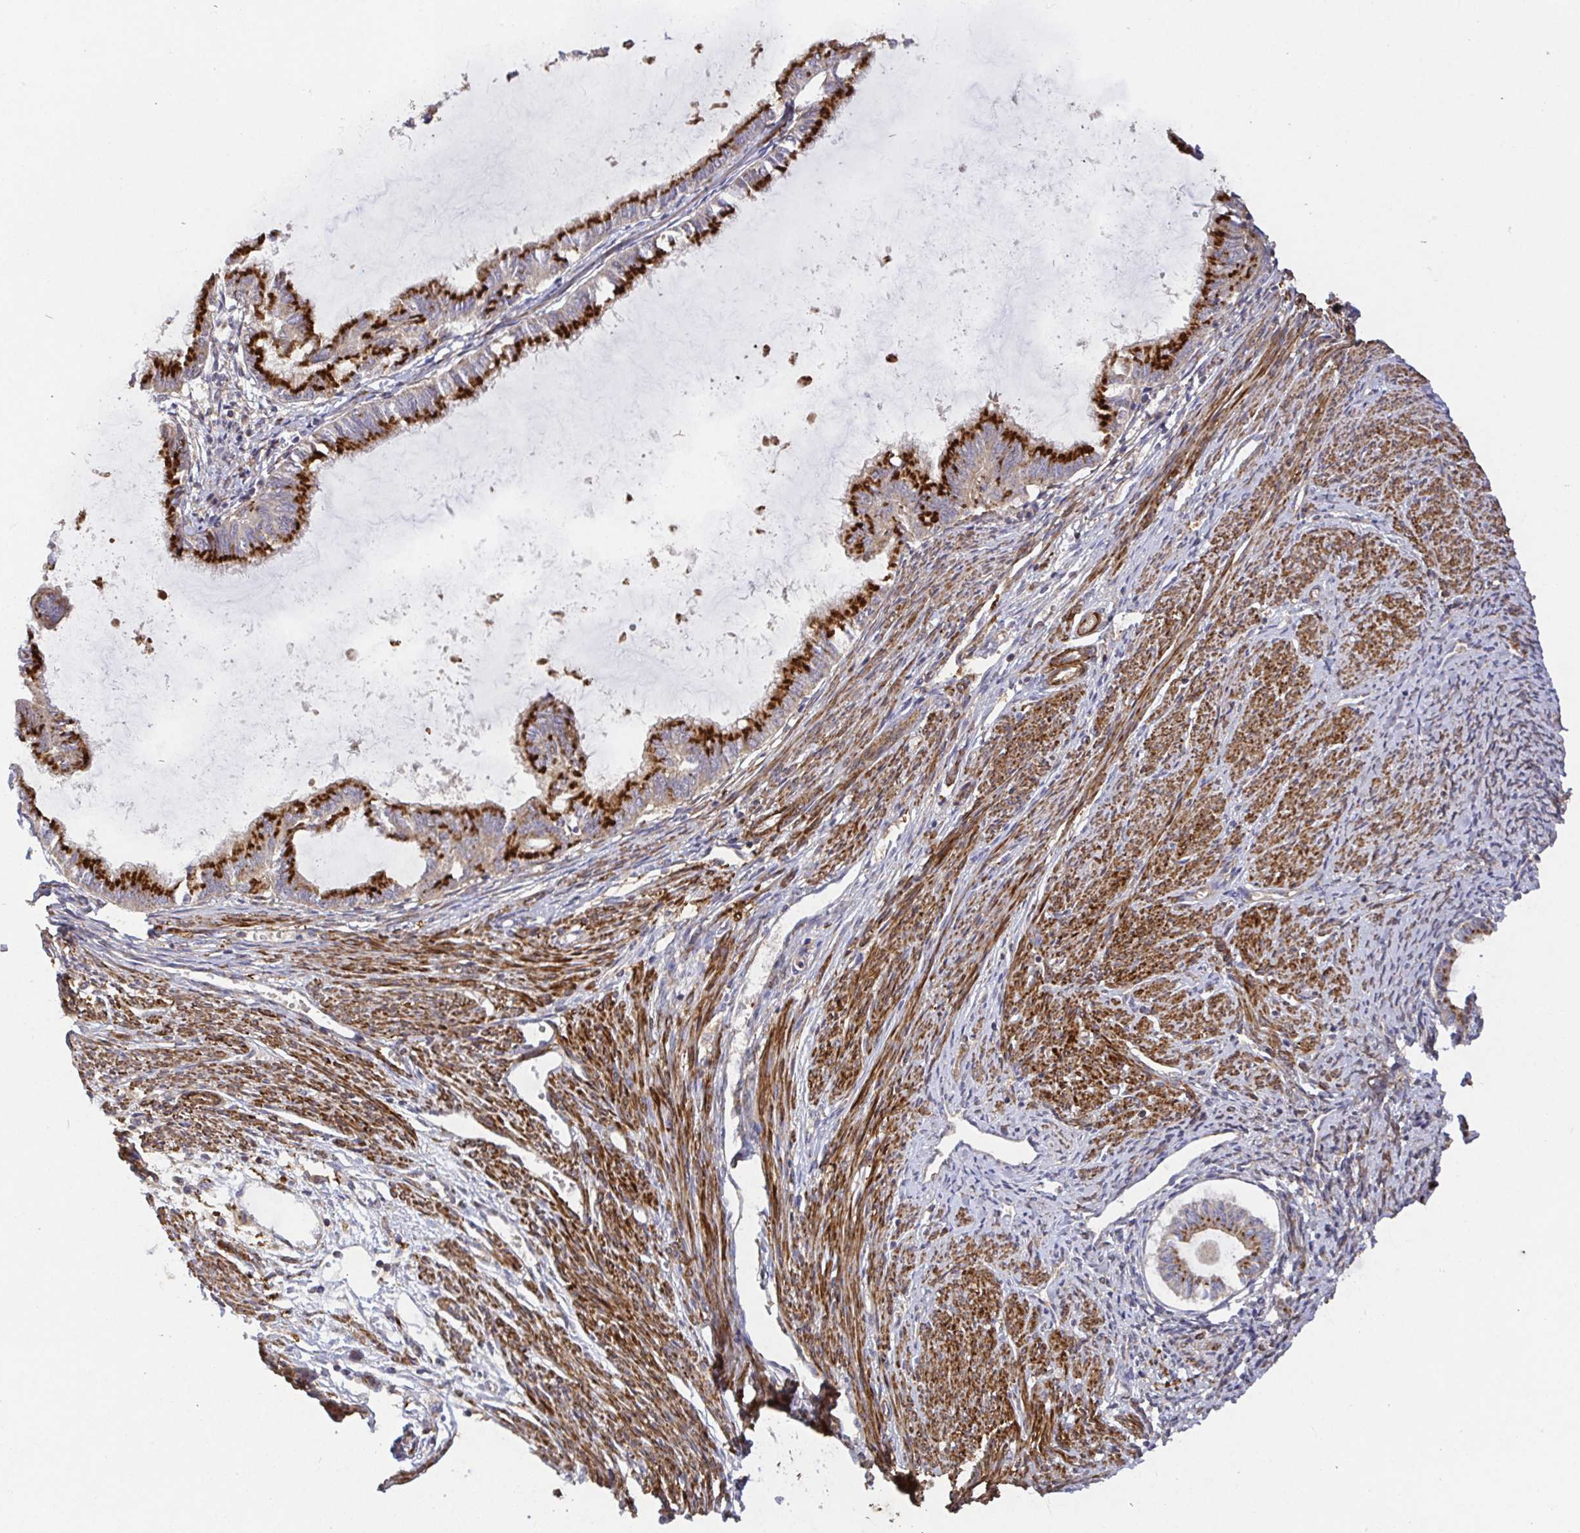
{"staining": {"intensity": "strong", "quantity": ">75%", "location": "cytoplasmic/membranous"}, "tissue": "endometrial cancer", "cell_type": "Tumor cells", "image_type": "cancer", "snomed": [{"axis": "morphology", "description": "Adenocarcinoma, NOS"}, {"axis": "topography", "description": "Endometrium"}], "caption": "Tumor cells reveal high levels of strong cytoplasmic/membranous positivity in about >75% of cells in endometrial adenocarcinoma.", "gene": "TM9SF4", "patient": {"sex": "female", "age": 86}}